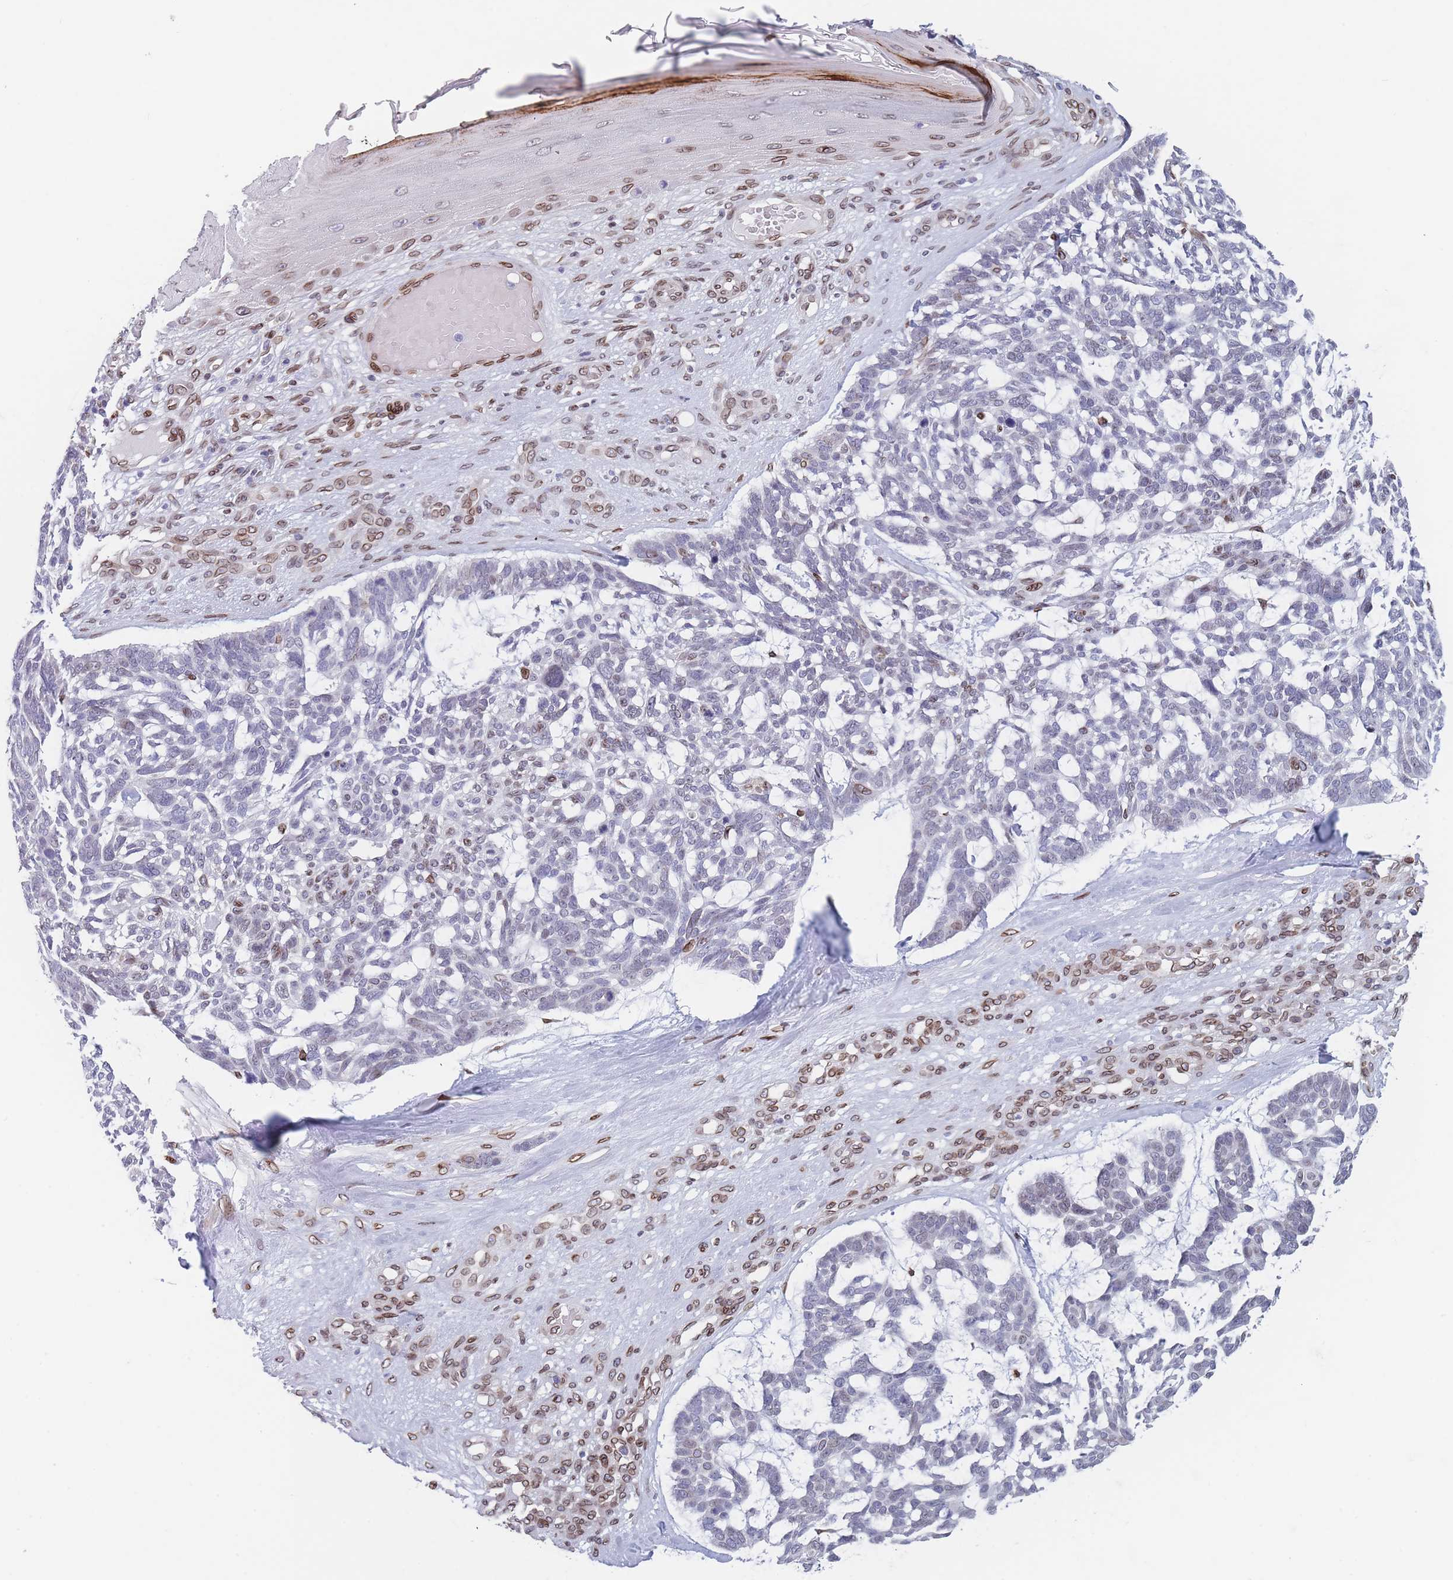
{"staining": {"intensity": "weak", "quantity": "<25%", "location": "cytoplasmic/membranous,nuclear"}, "tissue": "skin cancer", "cell_type": "Tumor cells", "image_type": "cancer", "snomed": [{"axis": "morphology", "description": "Basal cell carcinoma"}, {"axis": "topography", "description": "Skin"}], "caption": "The immunohistochemistry micrograph has no significant expression in tumor cells of basal cell carcinoma (skin) tissue.", "gene": "ZBTB1", "patient": {"sex": "male", "age": 88}}